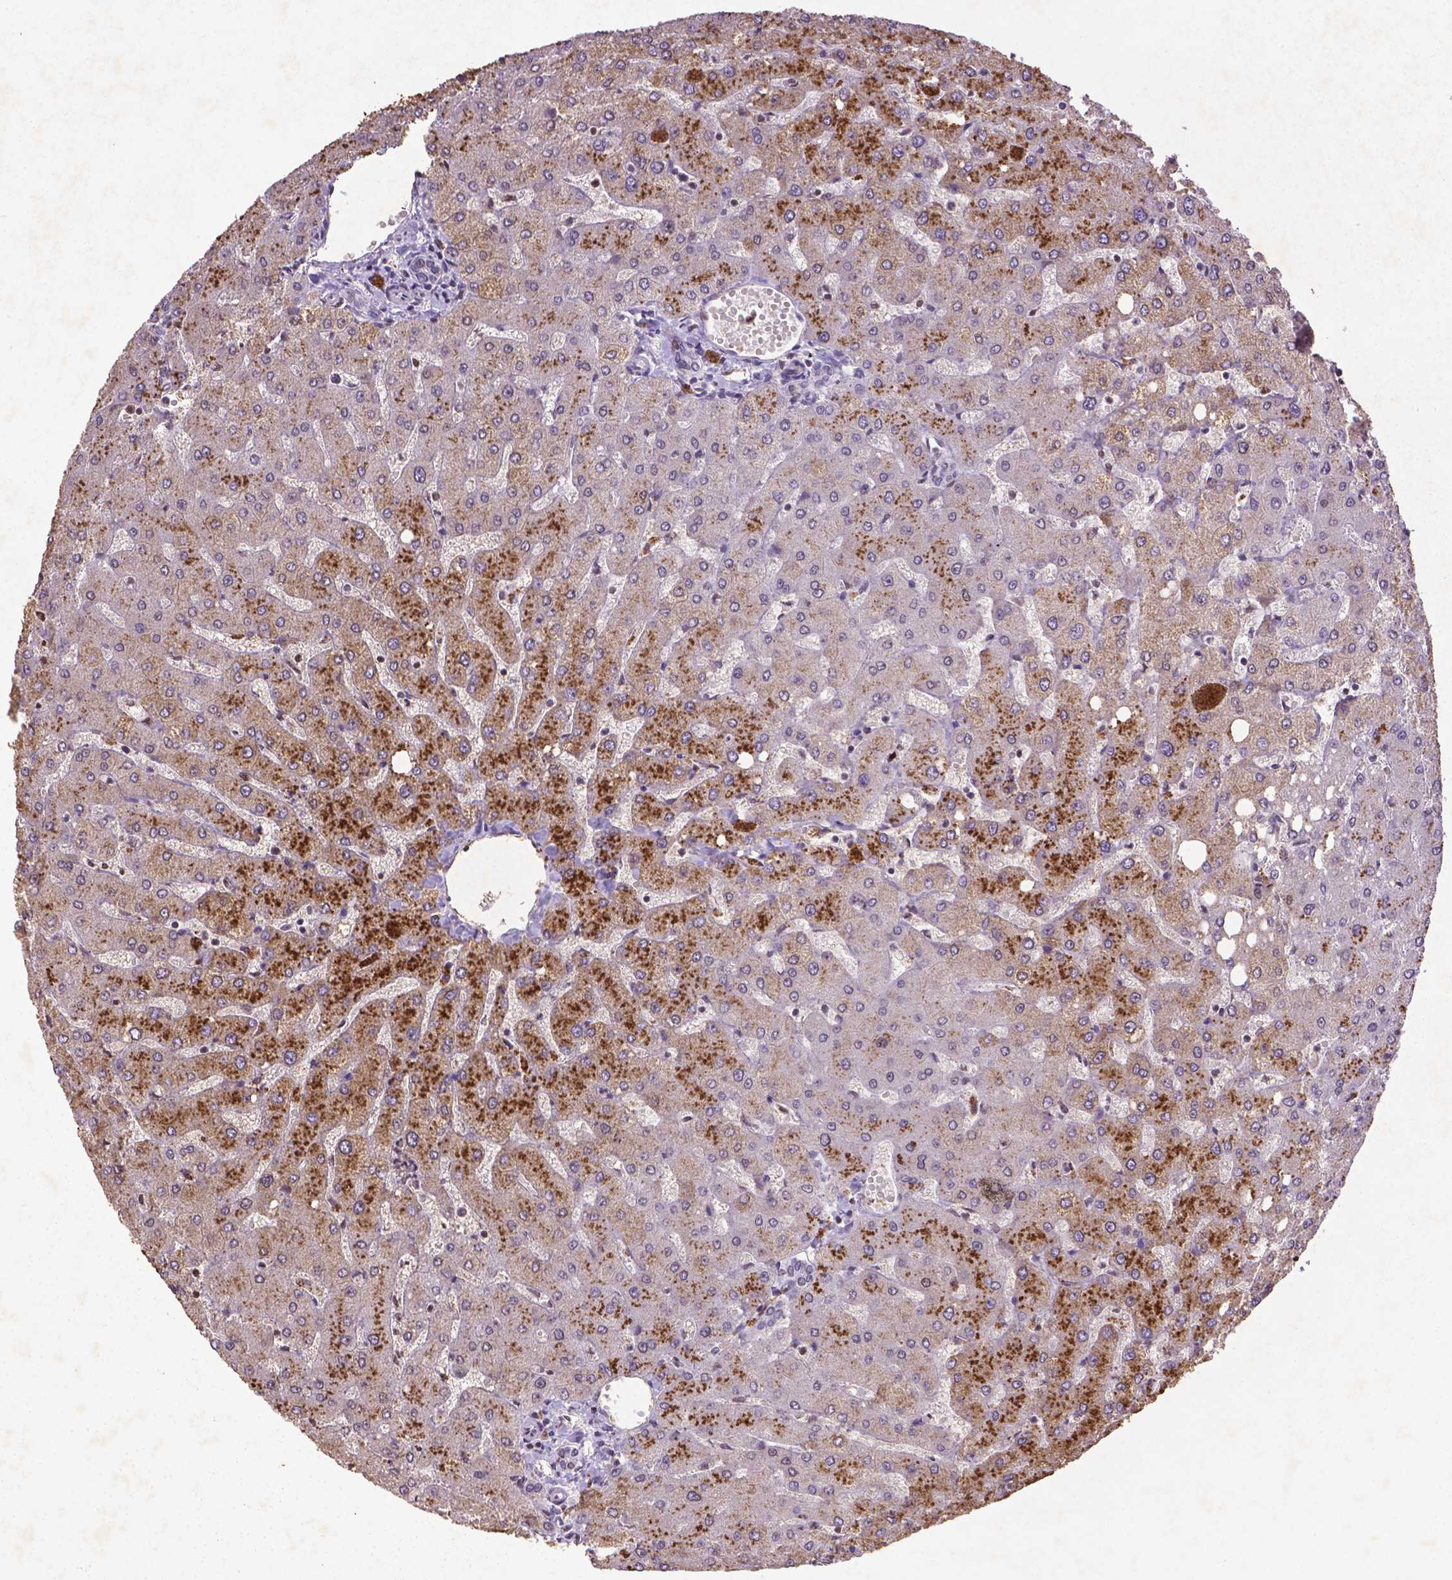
{"staining": {"intensity": "strong", "quantity": "25%-75%", "location": "cytoplasmic/membranous"}, "tissue": "liver", "cell_type": "Cholangiocytes", "image_type": "normal", "snomed": [{"axis": "morphology", "description": "Normal tissue, NOS"}, {"axis": "topography", "description": "Liver"}], "caption": "Human liver stained with a brown dye demonstrates strong cytoplasmic/membranous positive positivity in approximately 25%-75% of cholangiocytes.", "gene": "CDKN1A", "patient": {"sex": "female", "age": 54}}